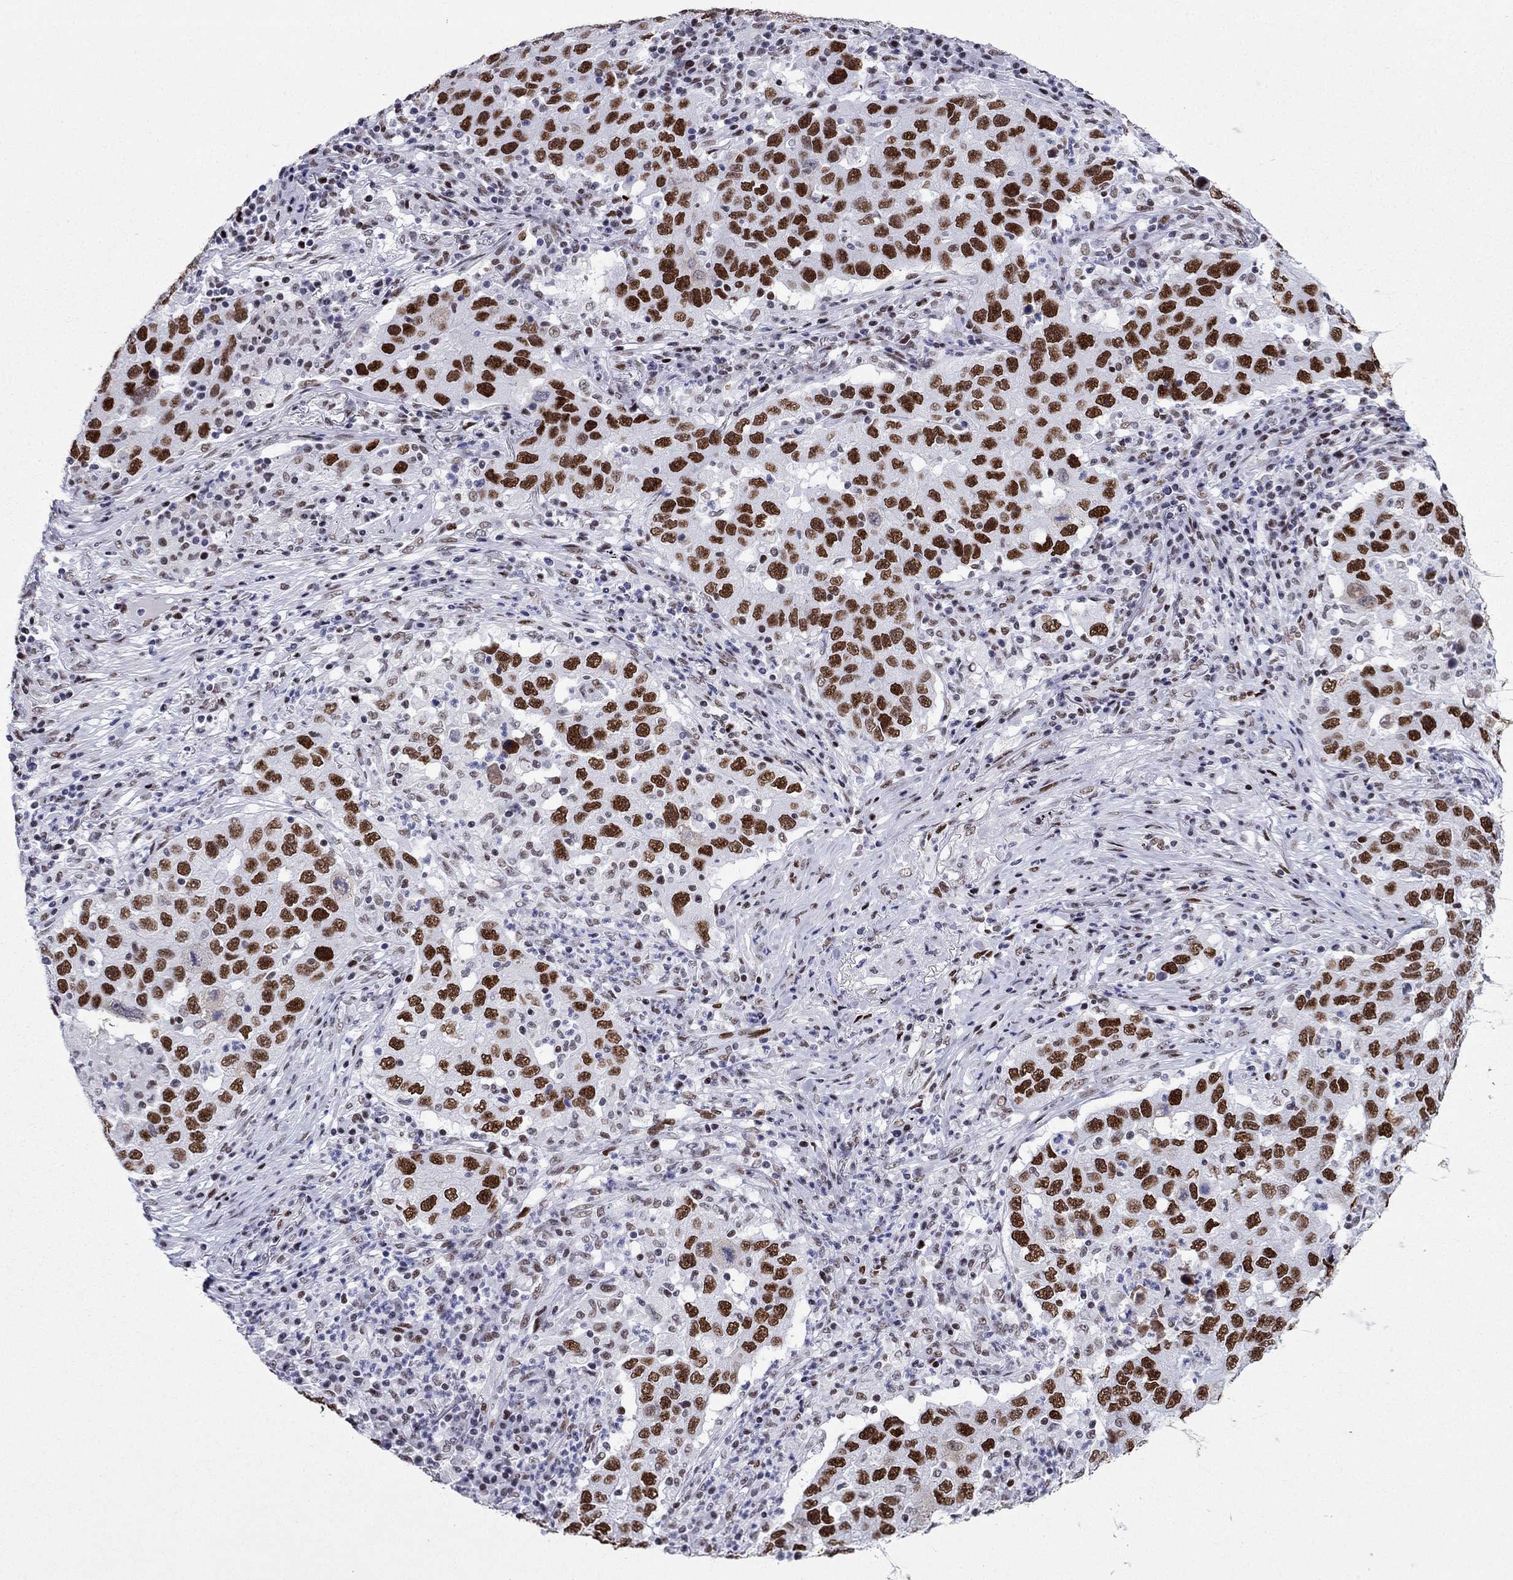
{"staining": {"intensity": "strong", "quantity": ">75%", "location": "nuclear"}, "tissue": "lung cancer", "cell_type": "Tumor cells", "image_type": "cancer", "snomed": [{"axis": "morphology", "description": "Adenocarcinoma, NOS"}, {"axis": "topography", "description": "Lung"}], "caption": "Protein staining by IHC displays strong nuclear positivity in approximately >75% of tumor cells in lung cancer (adenocarcinoma).", "gene": "PPM1G", "patient": {"sex": "male", "age": 73}}